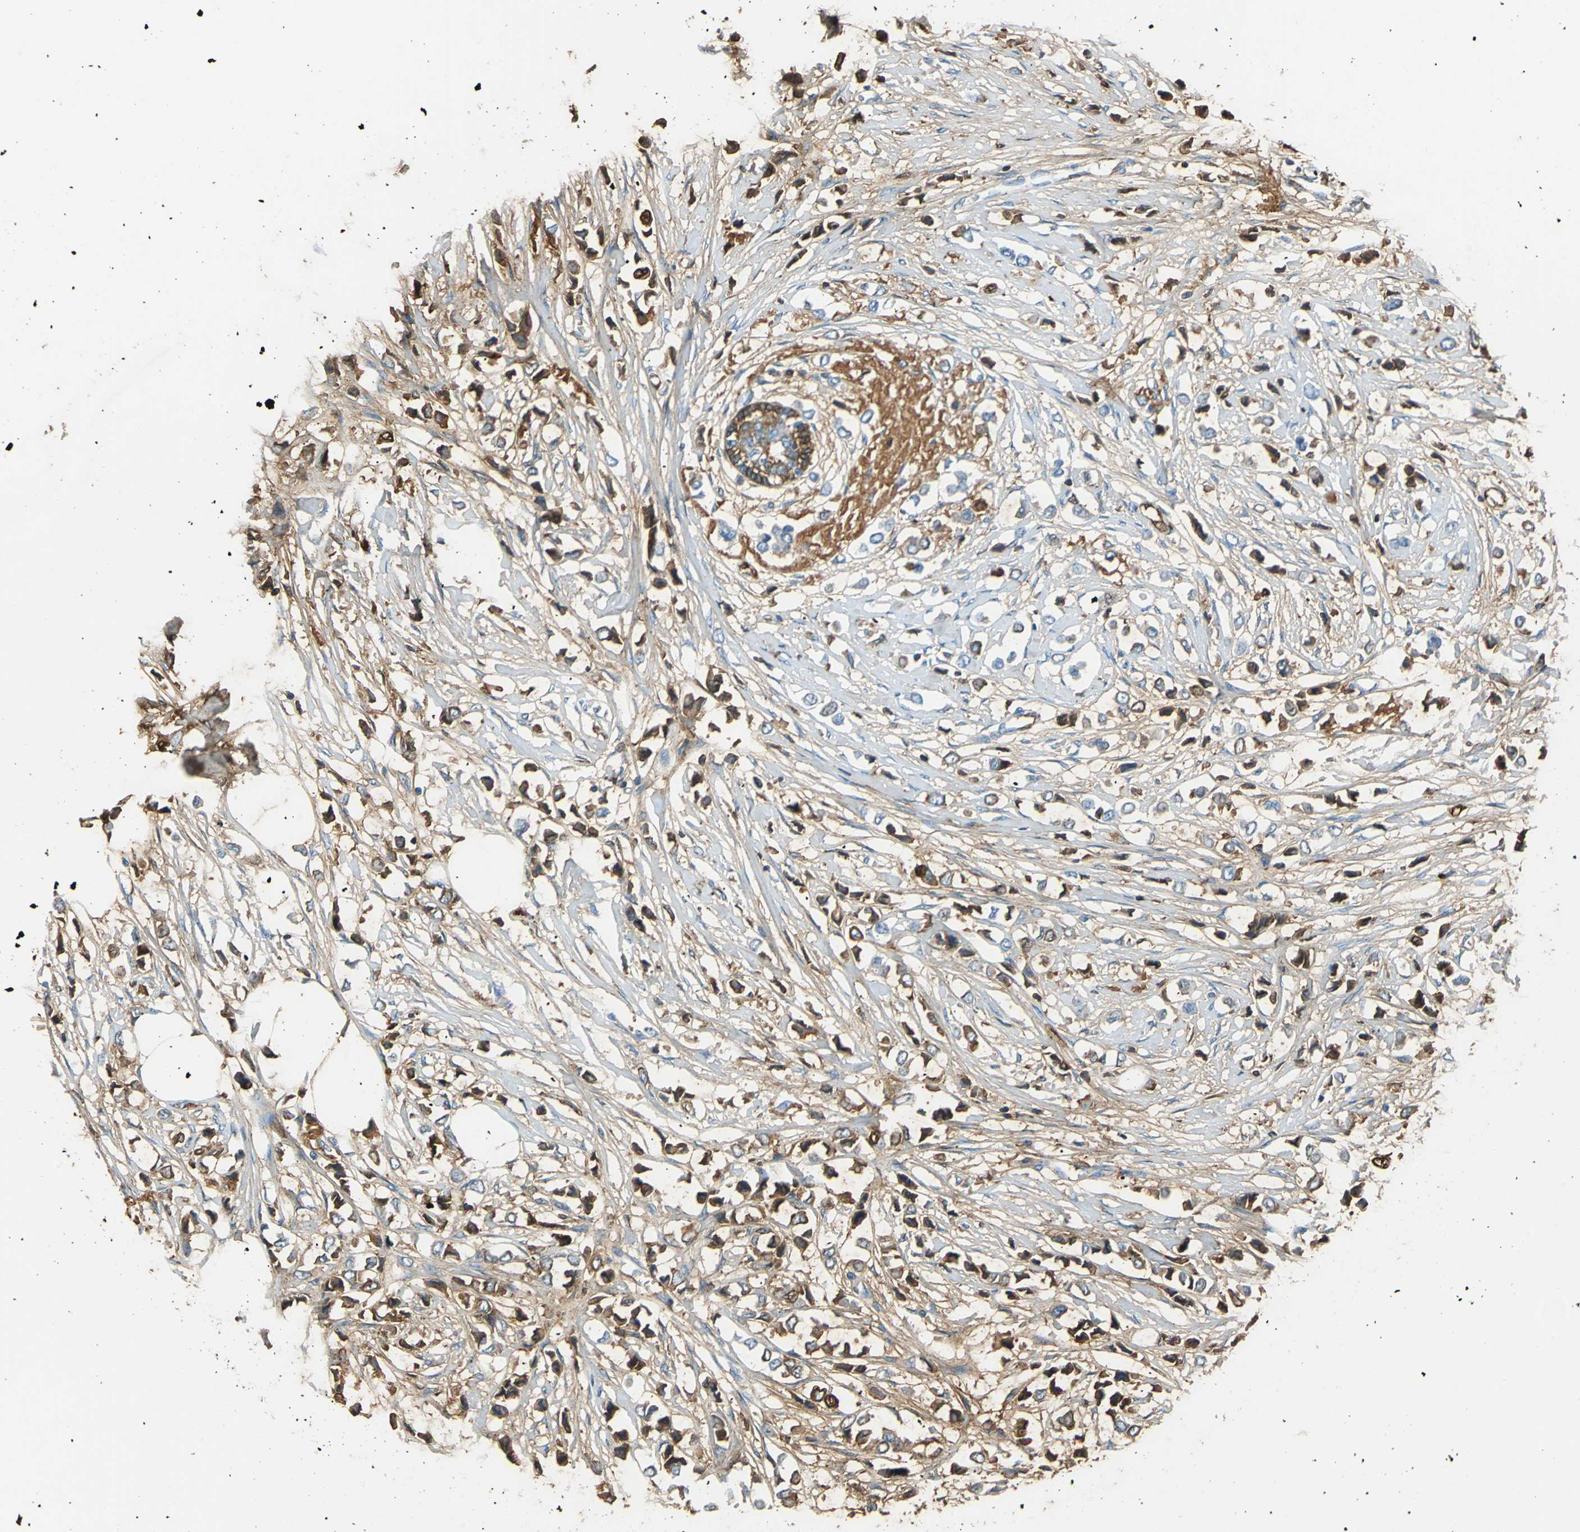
{"staining": {"intensity": "strong", "quantity": "25%-75%", "location": "cytoplasmic/membranous"}, "tissue": "breast cancer", "cell_type": "Tumor cells", "image_type": "cancer", "snomed": [{"axis": "morphology", "description": "Lobular carcinoma"}, {"axis": "topography", "description": "Breast"}], "caption": "Immunohistochemical staining of human breast cancer exhibits high levels of strong cytoplasmic/membranous protein expression in about 25%-75% of tumor cells.", "gene": "ALB", "patient": {"sex": "female", "age": 51}}